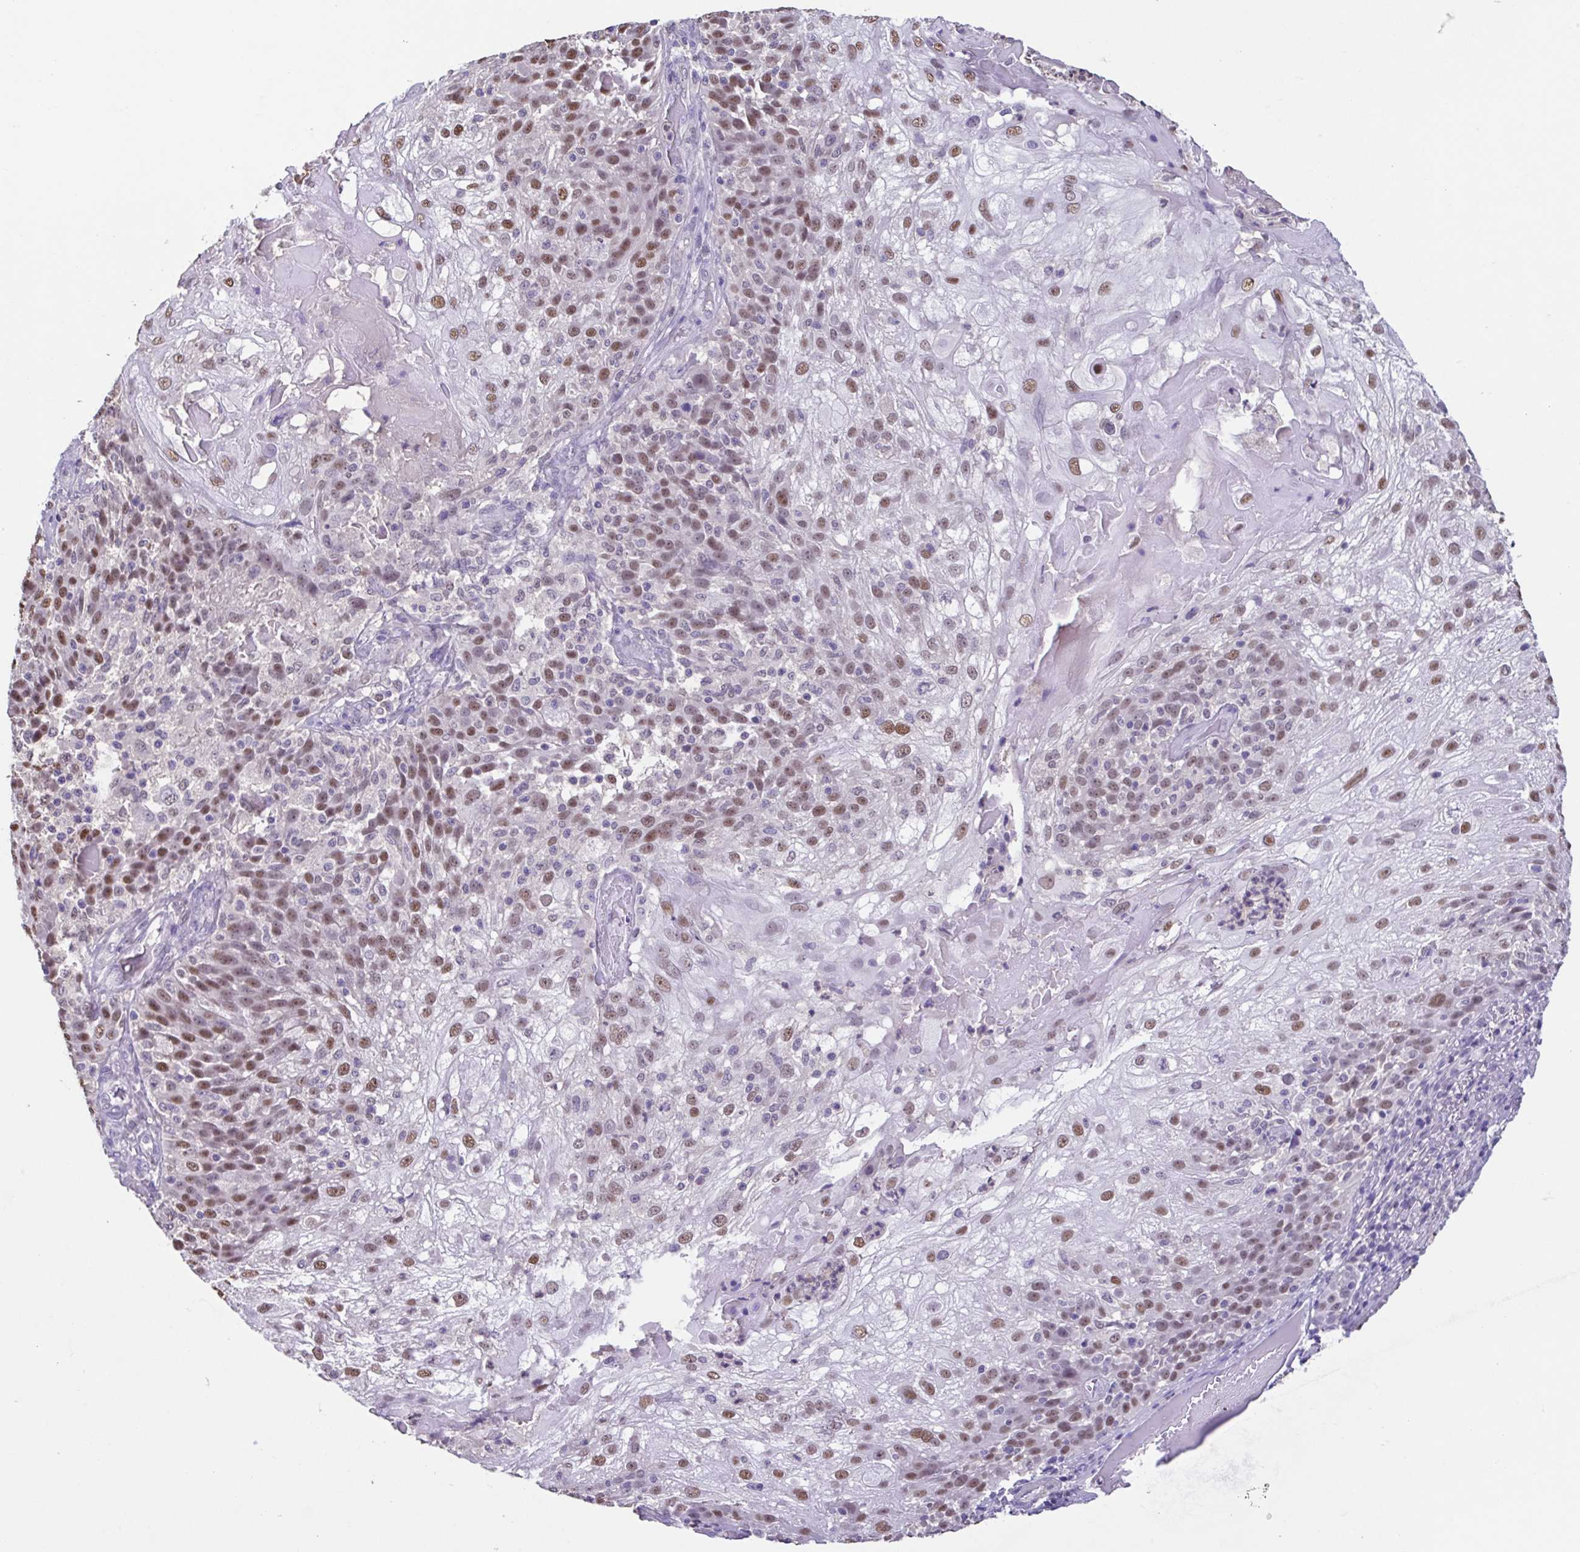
{"staining": {"intensity": "moderate", "quantity": ">75%", "location": "nuclear"}, "tissue": "skin cancer", "cell_type": "Tumor cells", "image_type": "cancer", "snomed": [{"axis": "morphology", "description": "Normal tissue, NOS"}, {"axis": "morphology", "description": "Squamous cell carcinoma, NOS"}, {"axis": "topography", "description": "Skin"}], "caption": "Immunohistochemistry (IHC) histopathology image of neoplastic tissue: skin cancer stained using IHC demonstrates medium levels of moderate protein expression localized specifically in the nuclear of tumor cells, appearing as a nuclear brown color.", "gene": "ACTRT3", "patient": {"sex": "female", "age": 83}}